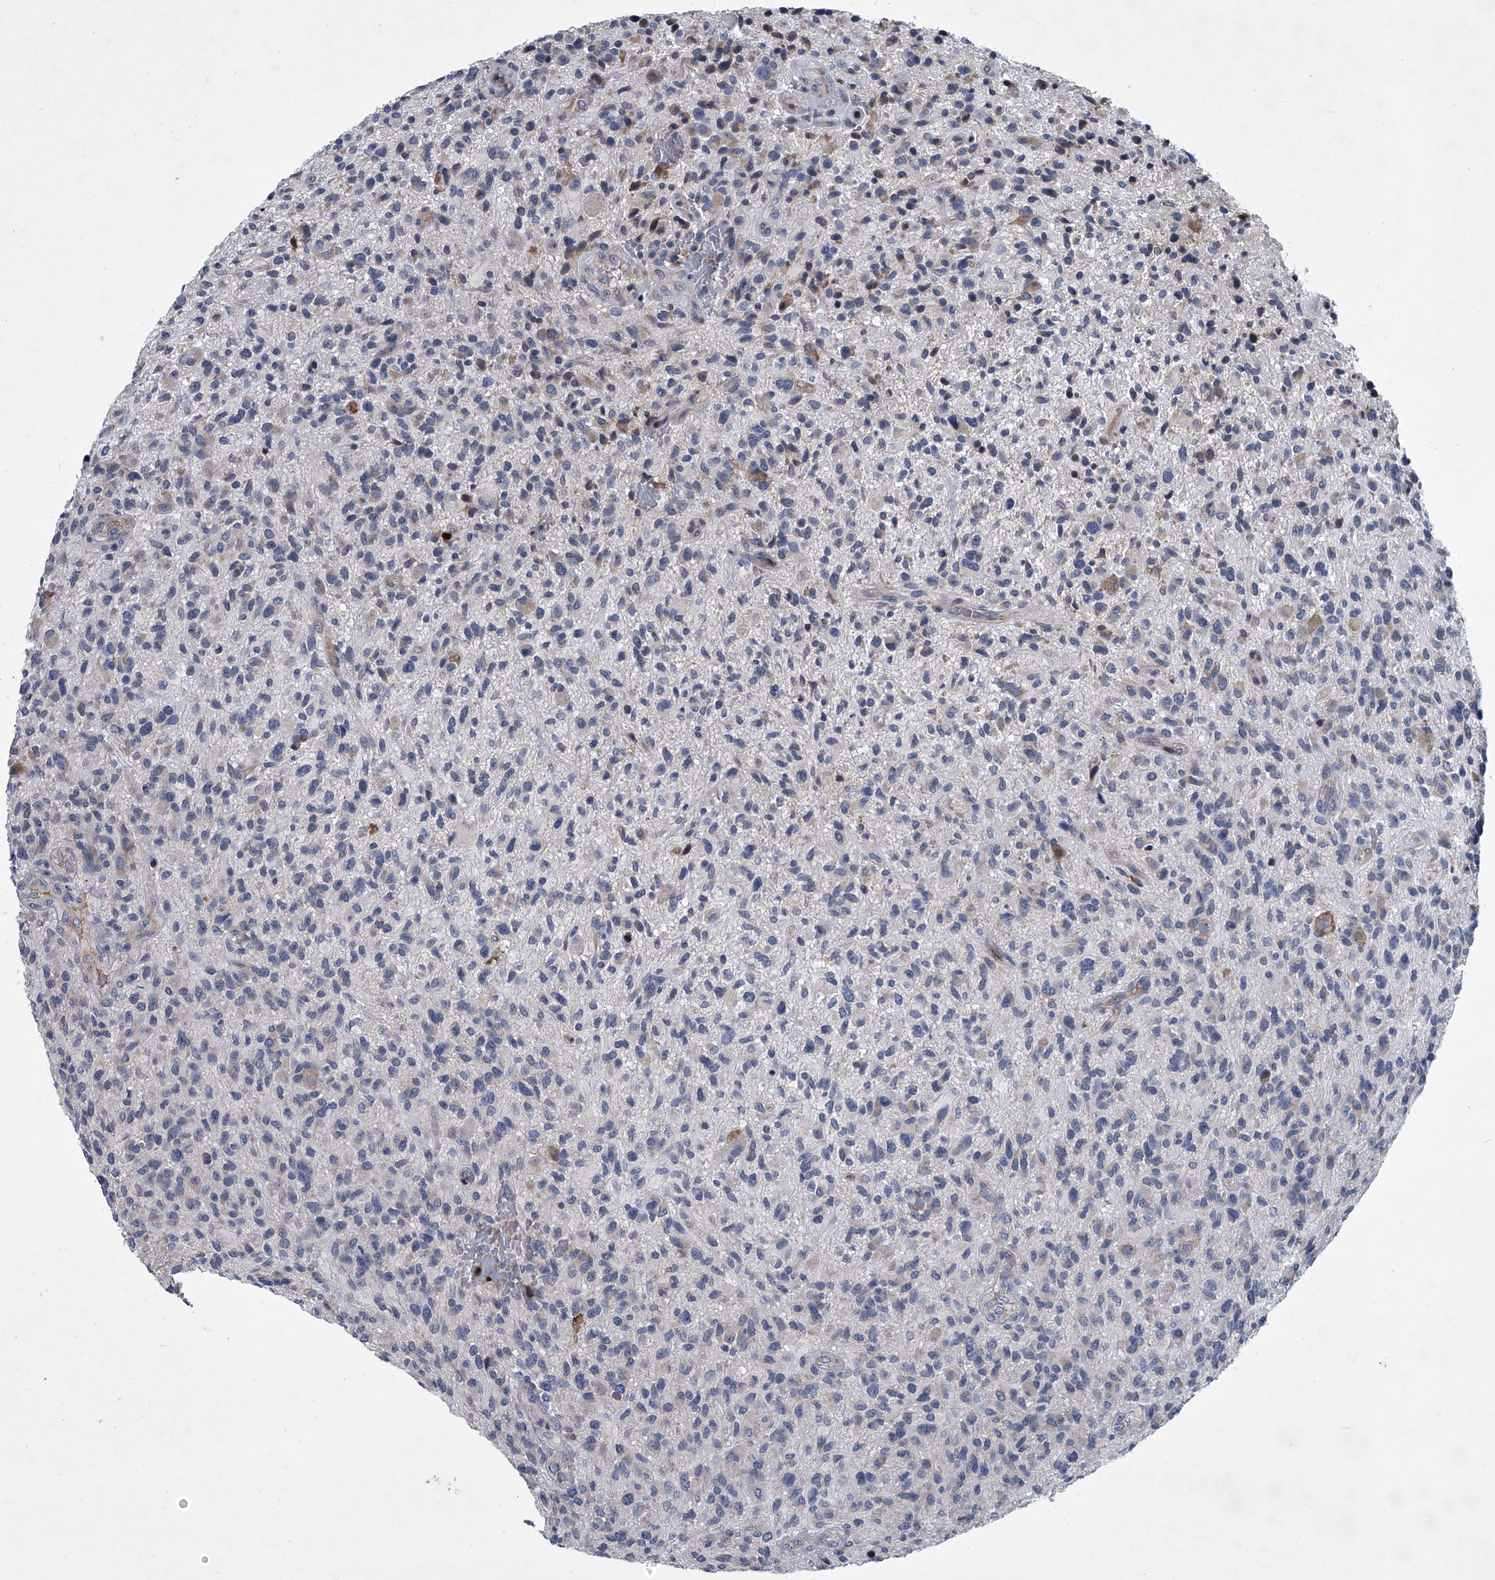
{"staining": {"intensity": "negative", "quantity": "none", "location": "none"}, "tissue": "glioma", "cell_type": "Tumor cells", "image_type": "cancer", "snomed": [{"axis": "morphology", "description": "Glioma, malignant, High grade"}, {"axis": "topography", "description": "Brain"}], "caption": "The photomicrograph shows no staining of tumor cells in glioma.", "gene": "ABCG1", "patient": {"sex": "male", "age": 47}}